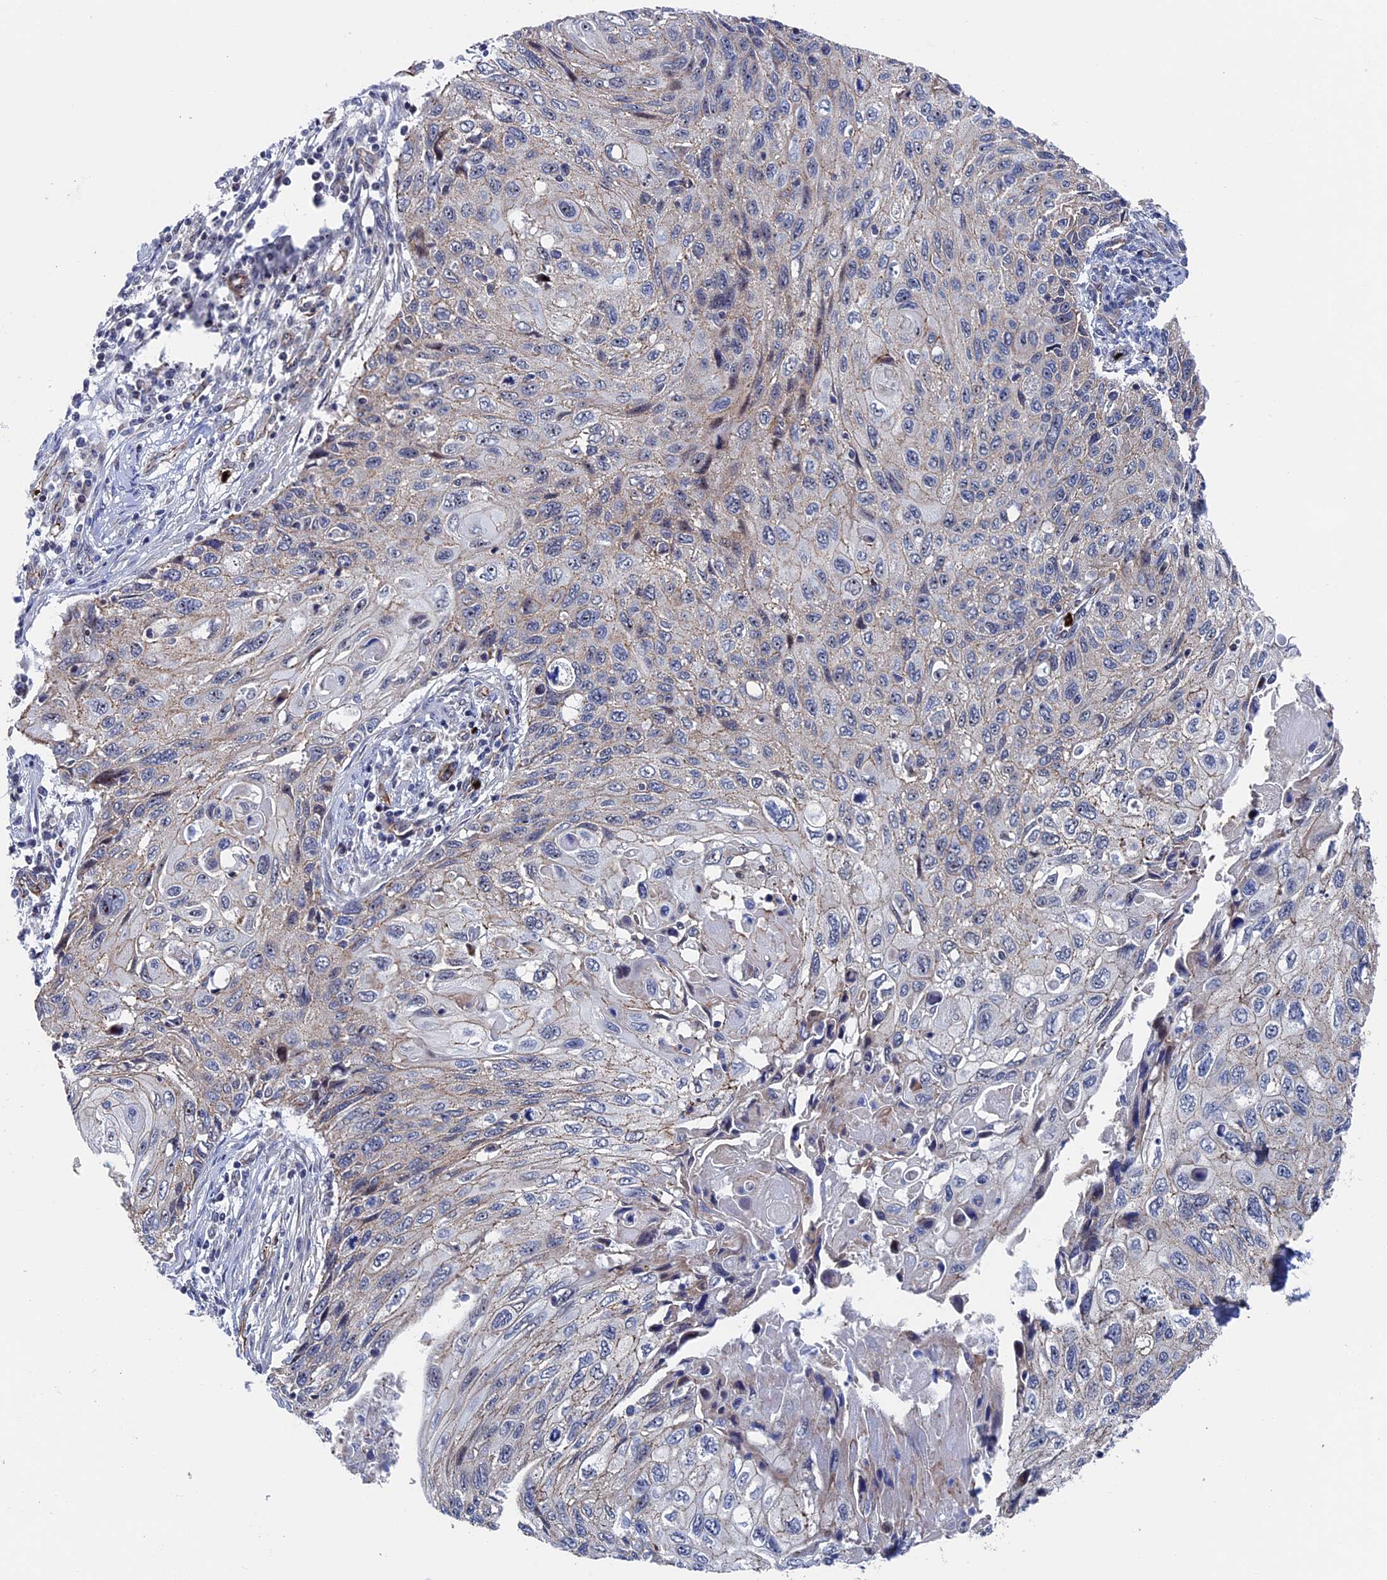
{"staining": {"intensity": "weak", "quantity": "25%-75%", "location": "cytoplasmic/membranous"}, "tissue": "cervical cancer", "cell_type": "Tumor cells", "image_type": "cancer", "snomed": [{"axis": "morphology", "description": "Squamous cell carcinoma, NOS"}, {"axis": "topography", "description": "Cervix"}], "caption": "Immunohistochemical staining of cervical cancer displays low levels of weak cytoplasmic/membranous protein staining in approximately 25%-75% of tumor cells.", "gene": "EXOSC9", "patient": {"sex": "female", "age": 70}}